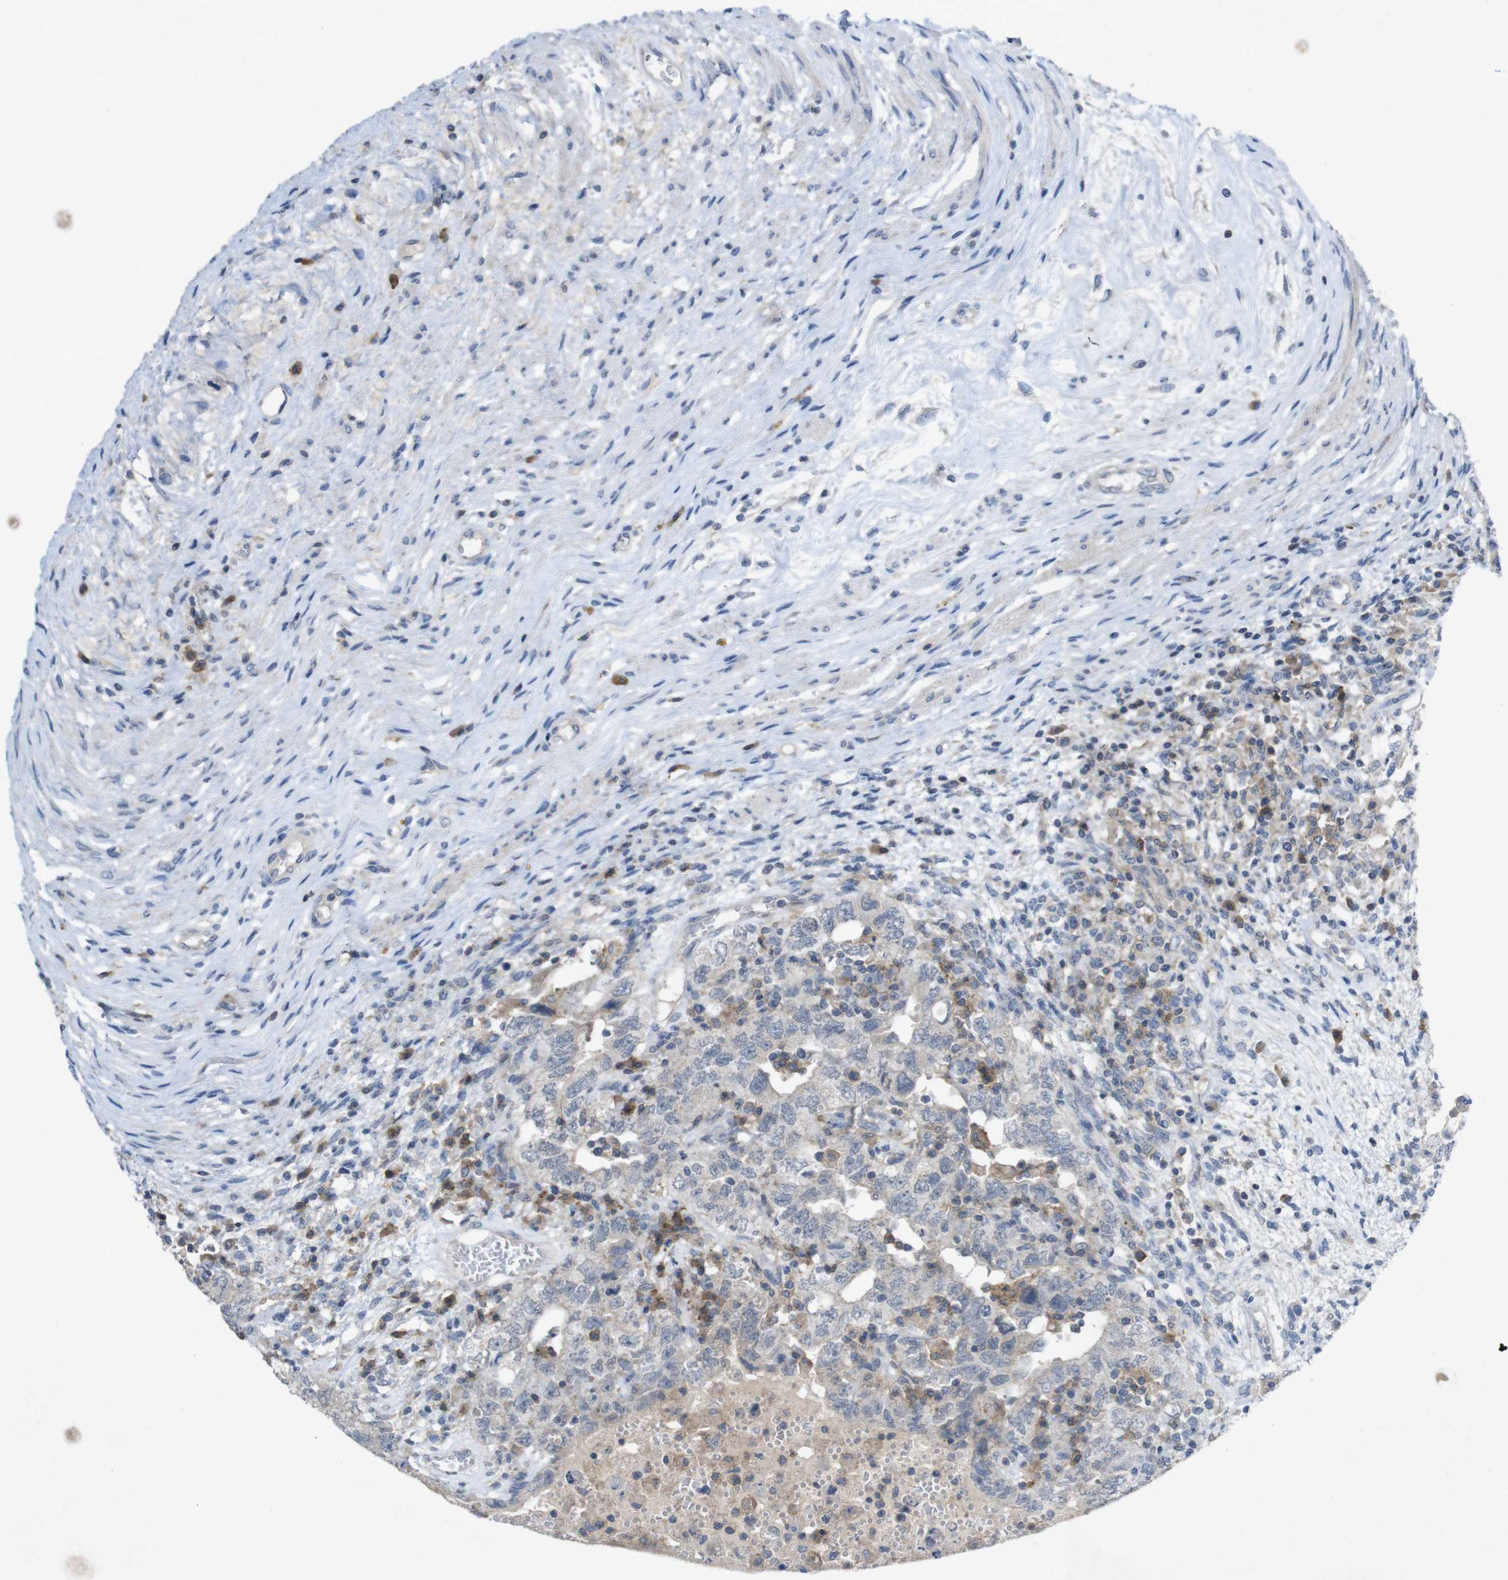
{"staining": {"intensity": "weak", "quantity": "<25%", "location": "cytoplasmic/membranous"}, "tissue": "testis cancer", "cell_type": "Tumor cells", "image_type": "cancer", "snomed": [{"axis": "morphology", "description": "Carcinoma, Embryonal, NOS"}, {"axis": "topography", "description": "Testis"}], "caption": "Photomicrograph shows no protein expression in tumor cells of testis cancer (embryonal carcinoma) tissue.", "gene": "SLAMF7", "patient": {"sex": "male", "age": 26}}